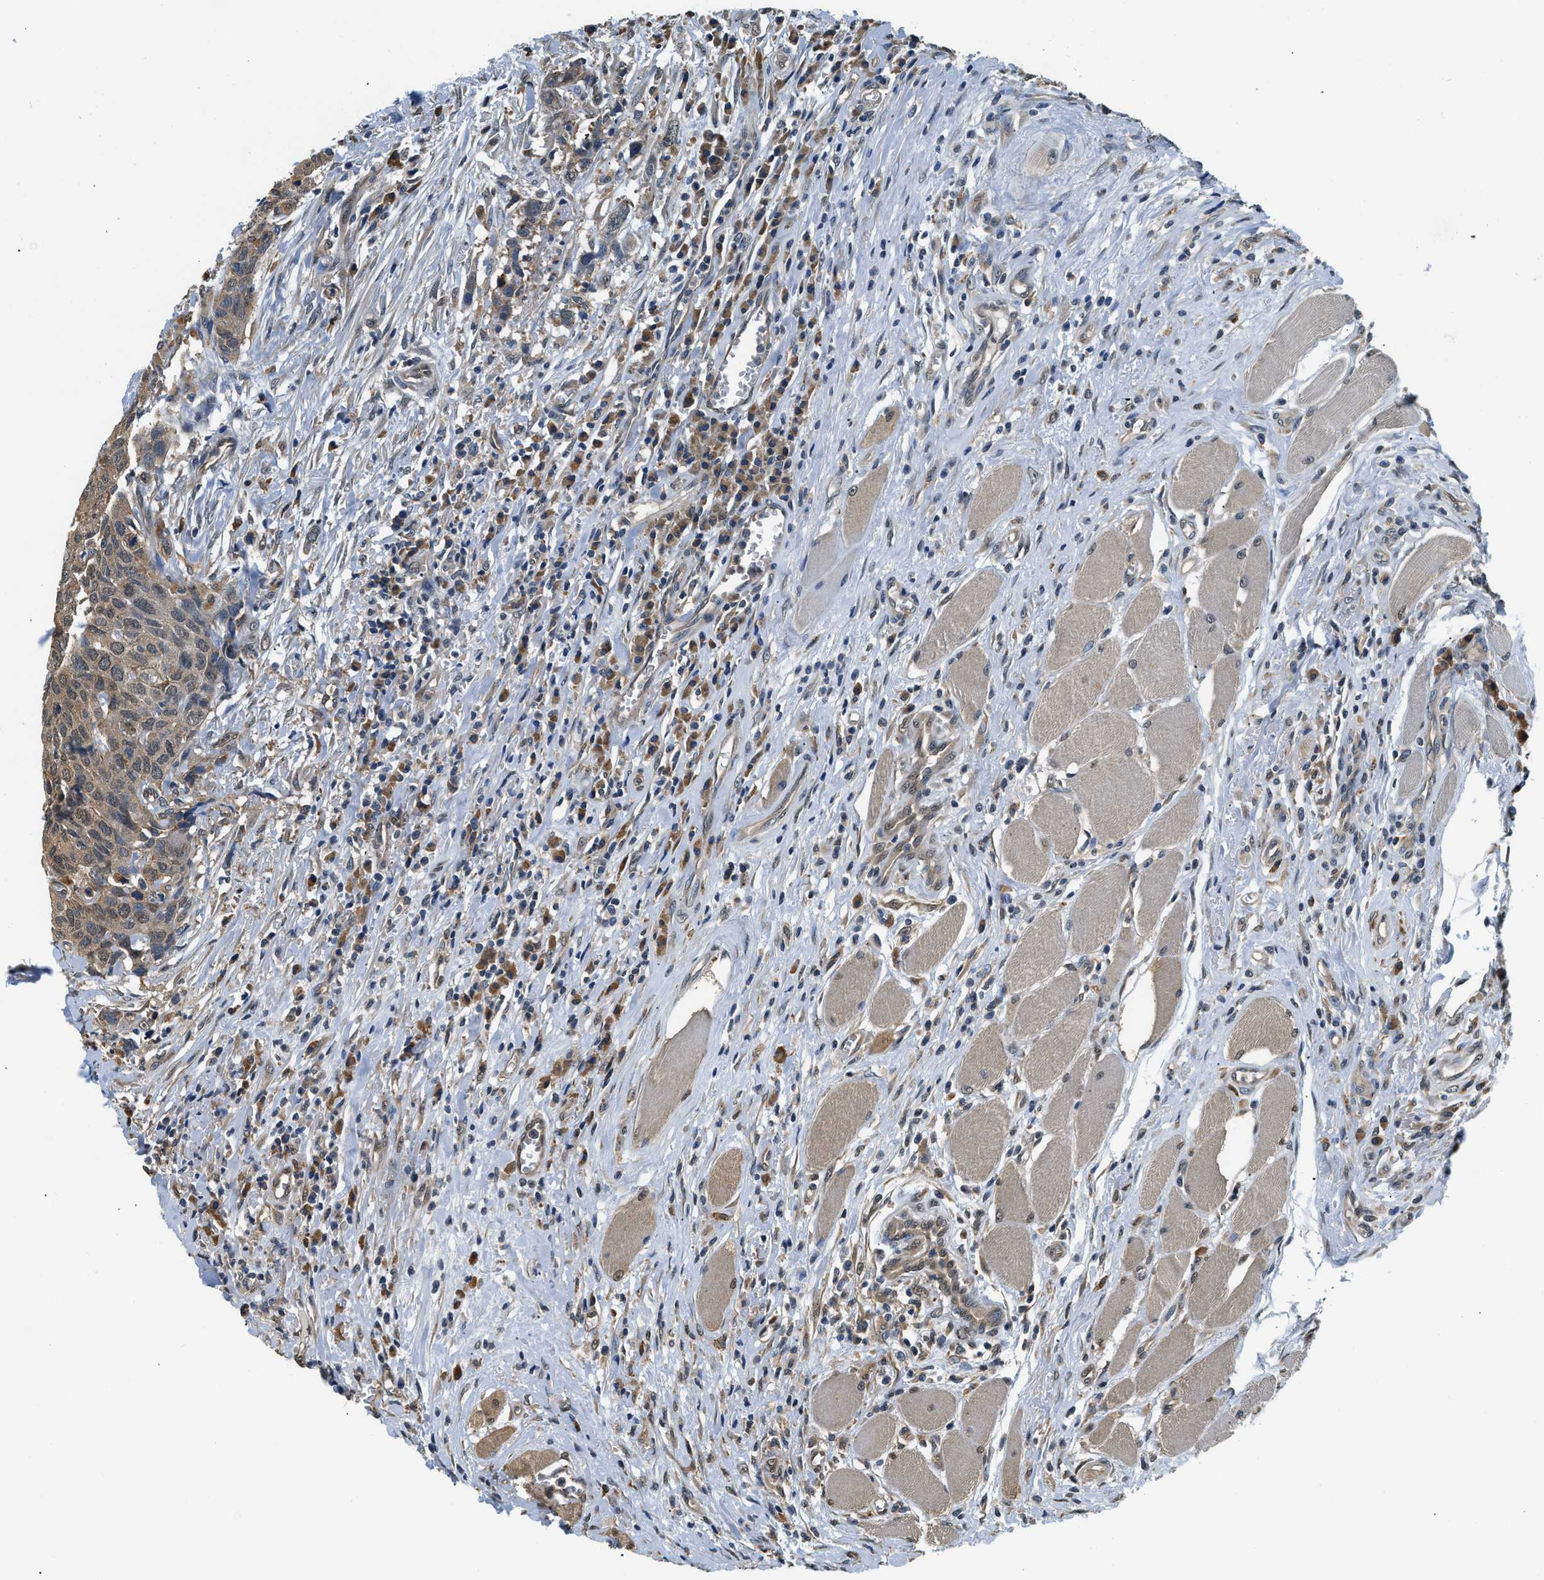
{"staining": {"intensity": "moderate", "quantity": ">75%", "location": "cytoplasmic/membranous"}, "tissue": "head and neck cancer", "cell_type": "Tumor cells", "image_type": "cancer", "snomed": [{"axis": "morphology", "description": "Squamous cell carcinoma, NOS"}, {"axis": "topography", "description": "Head-Neck"}], "caption": "Brown immunohistochemical staining in human head and neck squamous cell carcinoma shows moderate cytoplasmic/membranous expression in about >75% of tumor cells.", "gene": "BCL7C", "patient": {"sex": "male", "age": 66}}